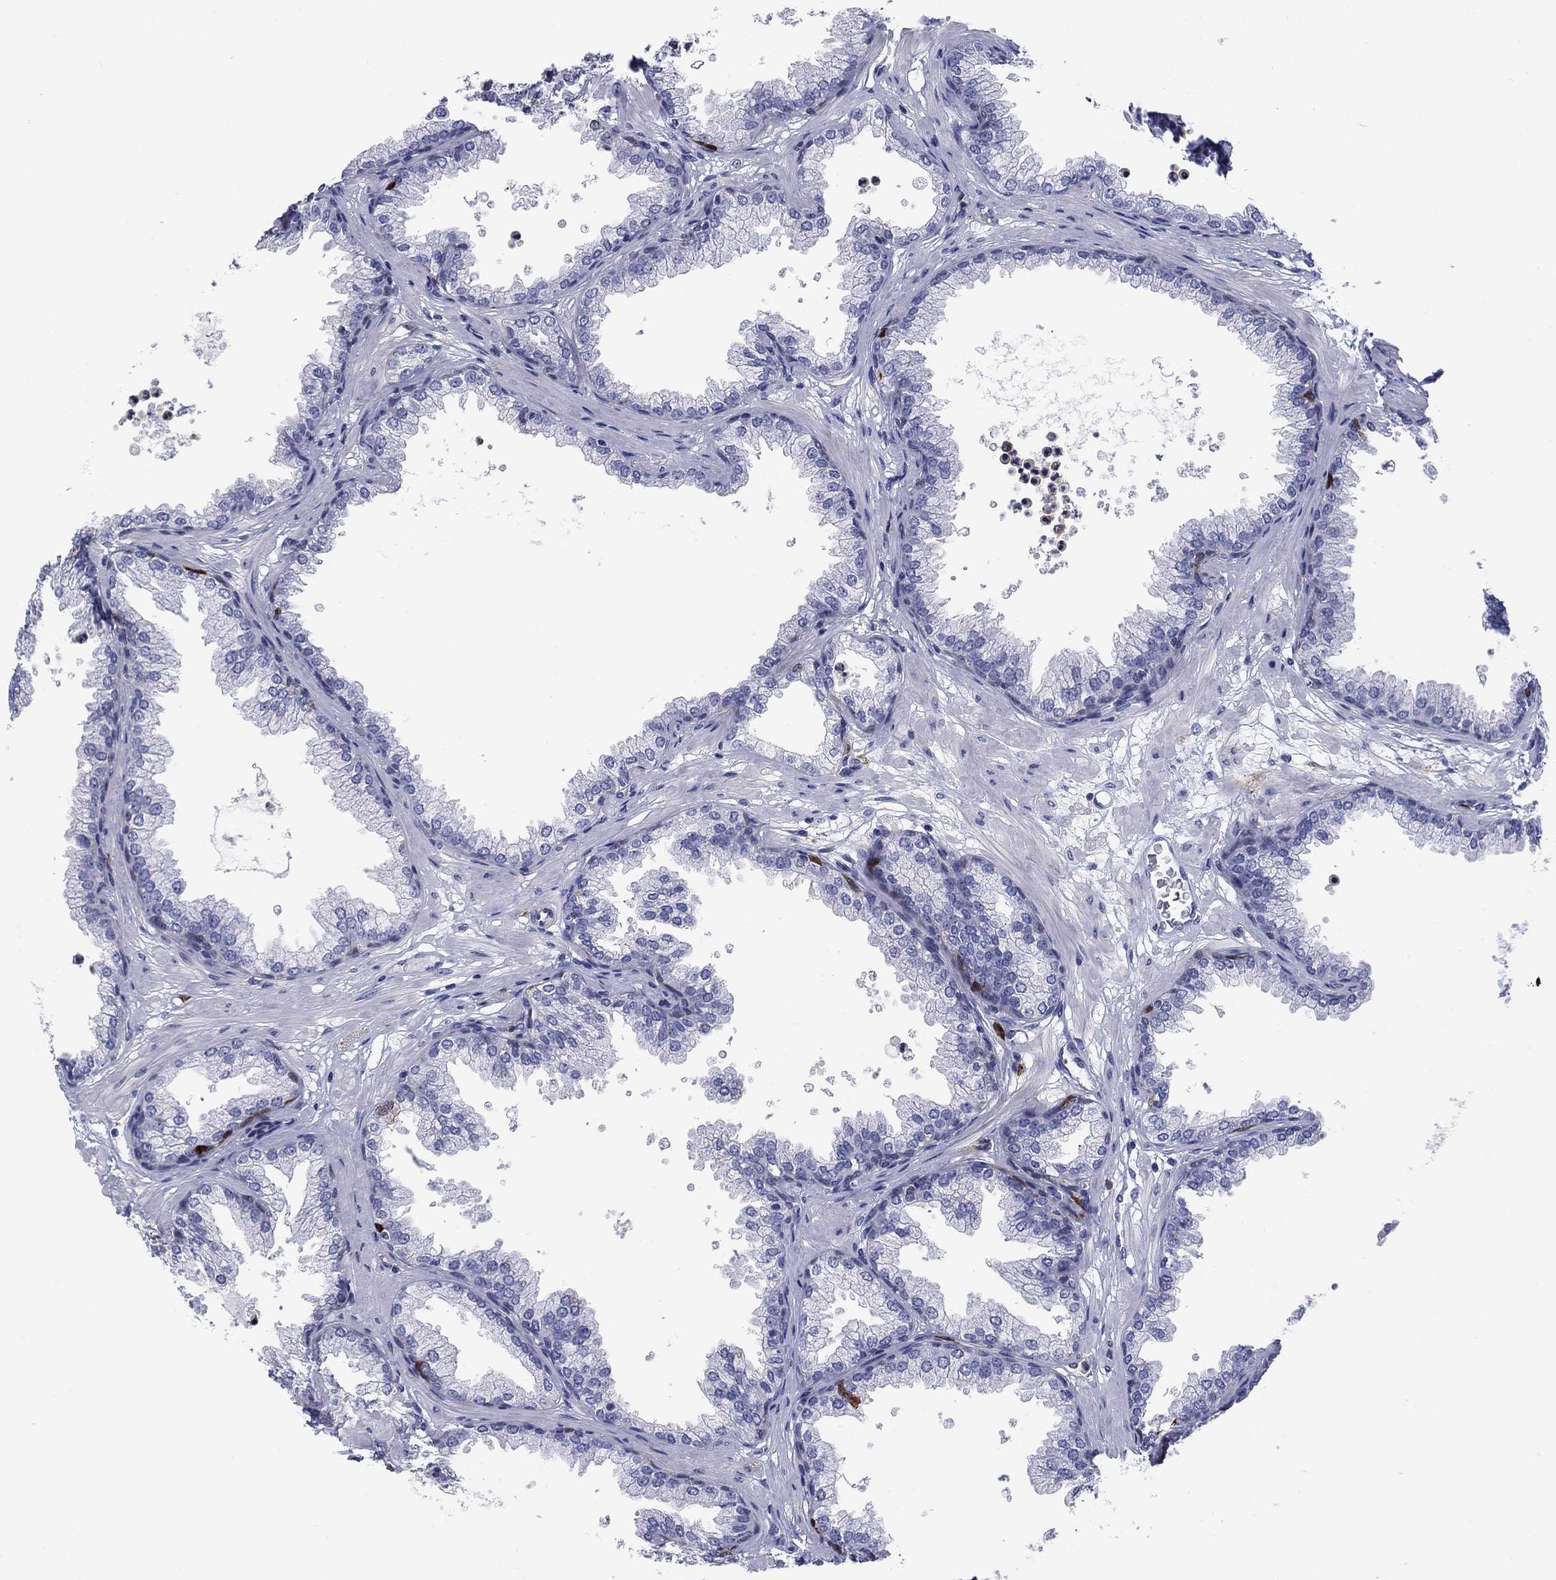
{"staining": {"intensity": "negative", "quantity": "none", "location": "none"}, "tissue": "prostate", "cell_type": "Glandular cells", "image_type": "normal", "snomed": [{"axis": "morphology", "description": "Normal tissue, NOS"}, {"axis": "topography", "description": "Prostate"}], "caption": "A high-resolution photomicrograph shows IHC staining of unremarkable prostate, which shows no significant positivity in glandular cells.", "gene": "STMN1", "patient": {"sex": "male", "age": 37}}